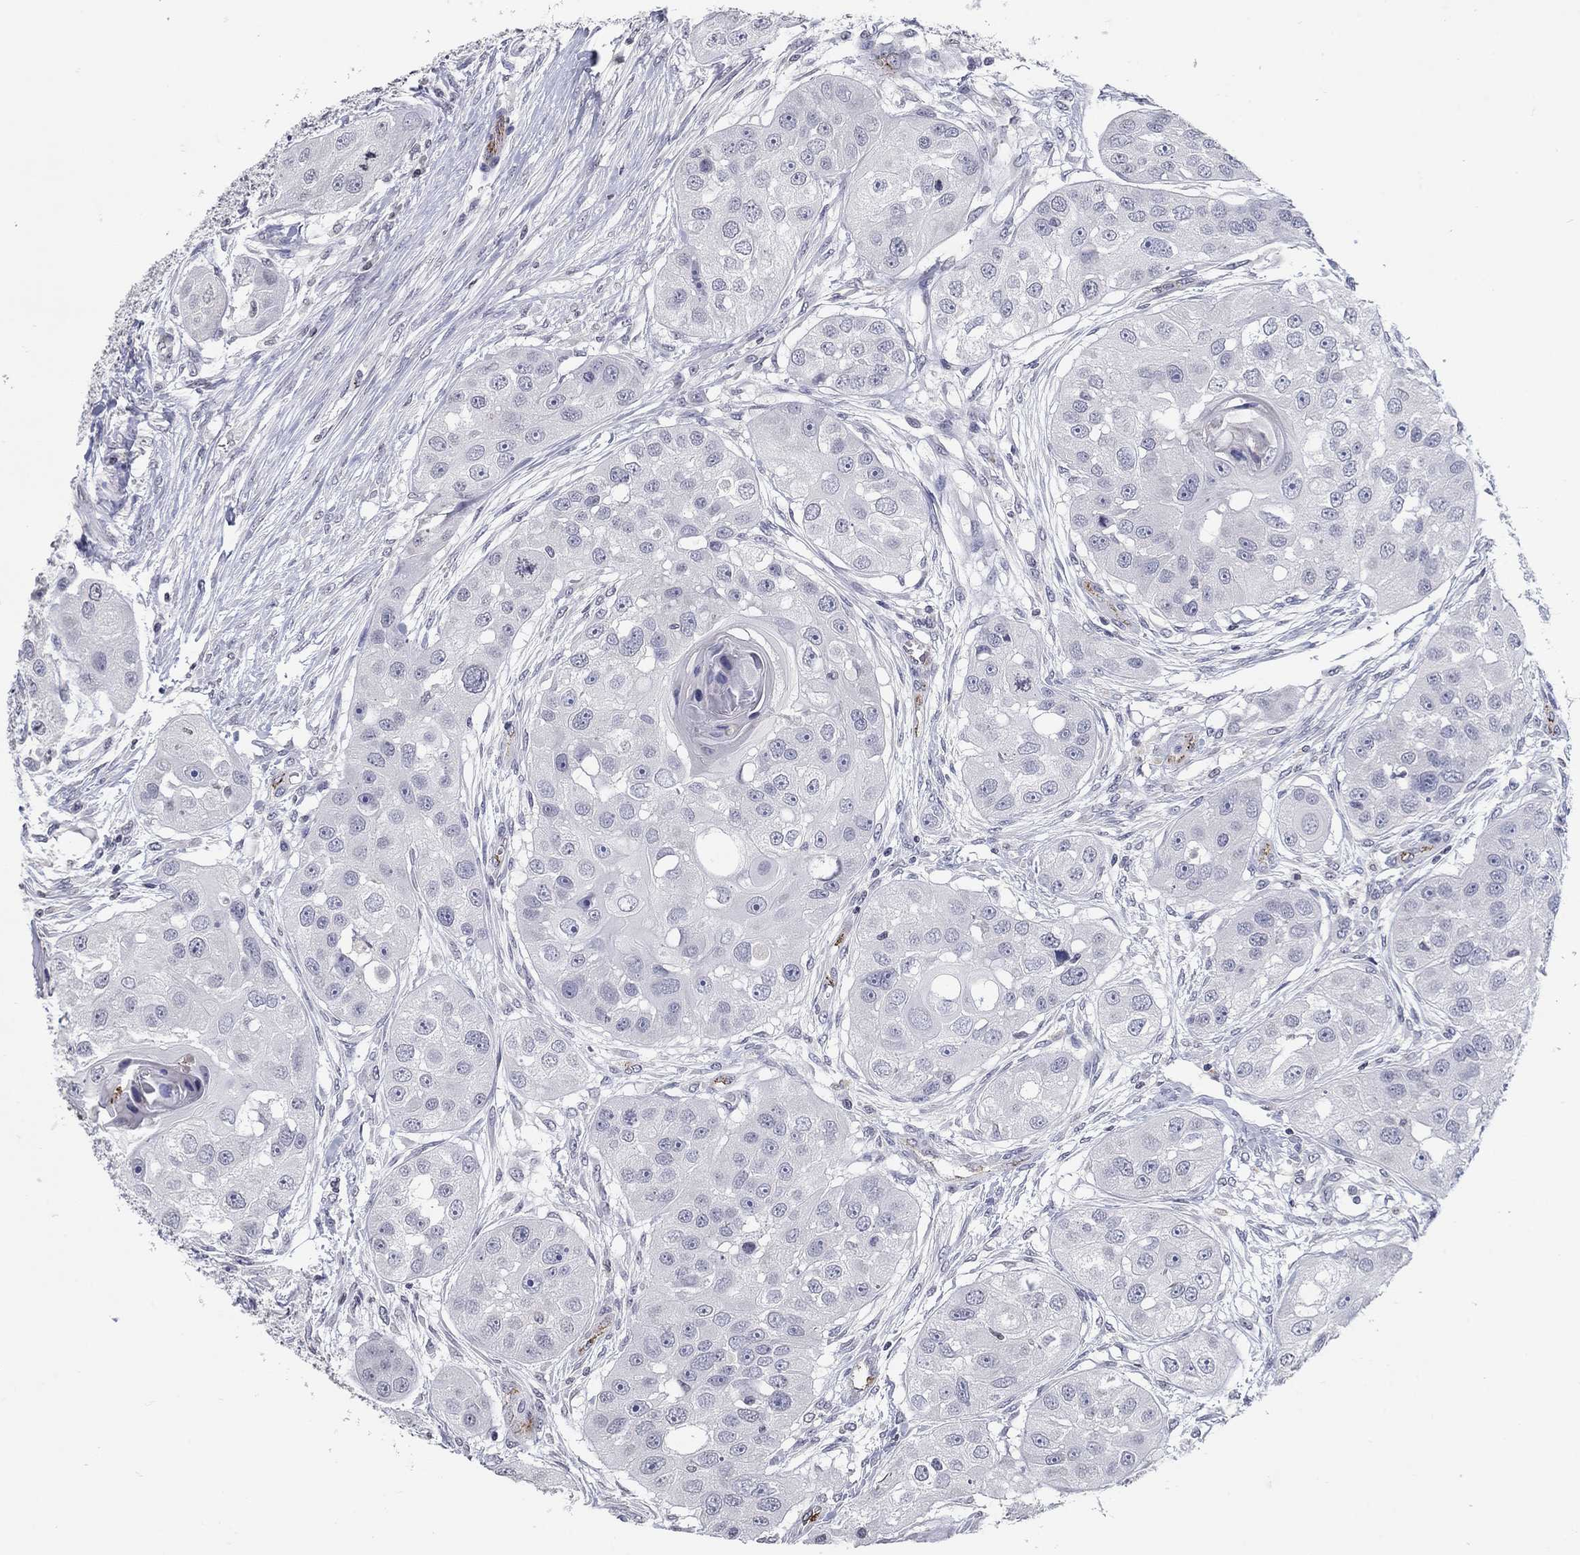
{"staining": {"intensity": "negative", "quantity": "none", "location": "none"}, "tissue": "head and neck cancer", "cell_type": "Tumor cells", "image_type": "cancer", "snomed": [{"axis": "morphology", "description": "Normal tissue, NOS"}, {"axis": "morphology", "description": "Squamous cell carcinoma, NOS"}, {"axis": "topography", "description": "Skeletal muscle"}, {"axis": "topography", "description": "Head-Neck"}], "caption": "Immunohistochemistry (IHC) of human head and neck squamous cell carcinoma exhibits no positivity in tumor cells.", "gene": "TINAG", "patient": {"sex": "male", "age": 51}}